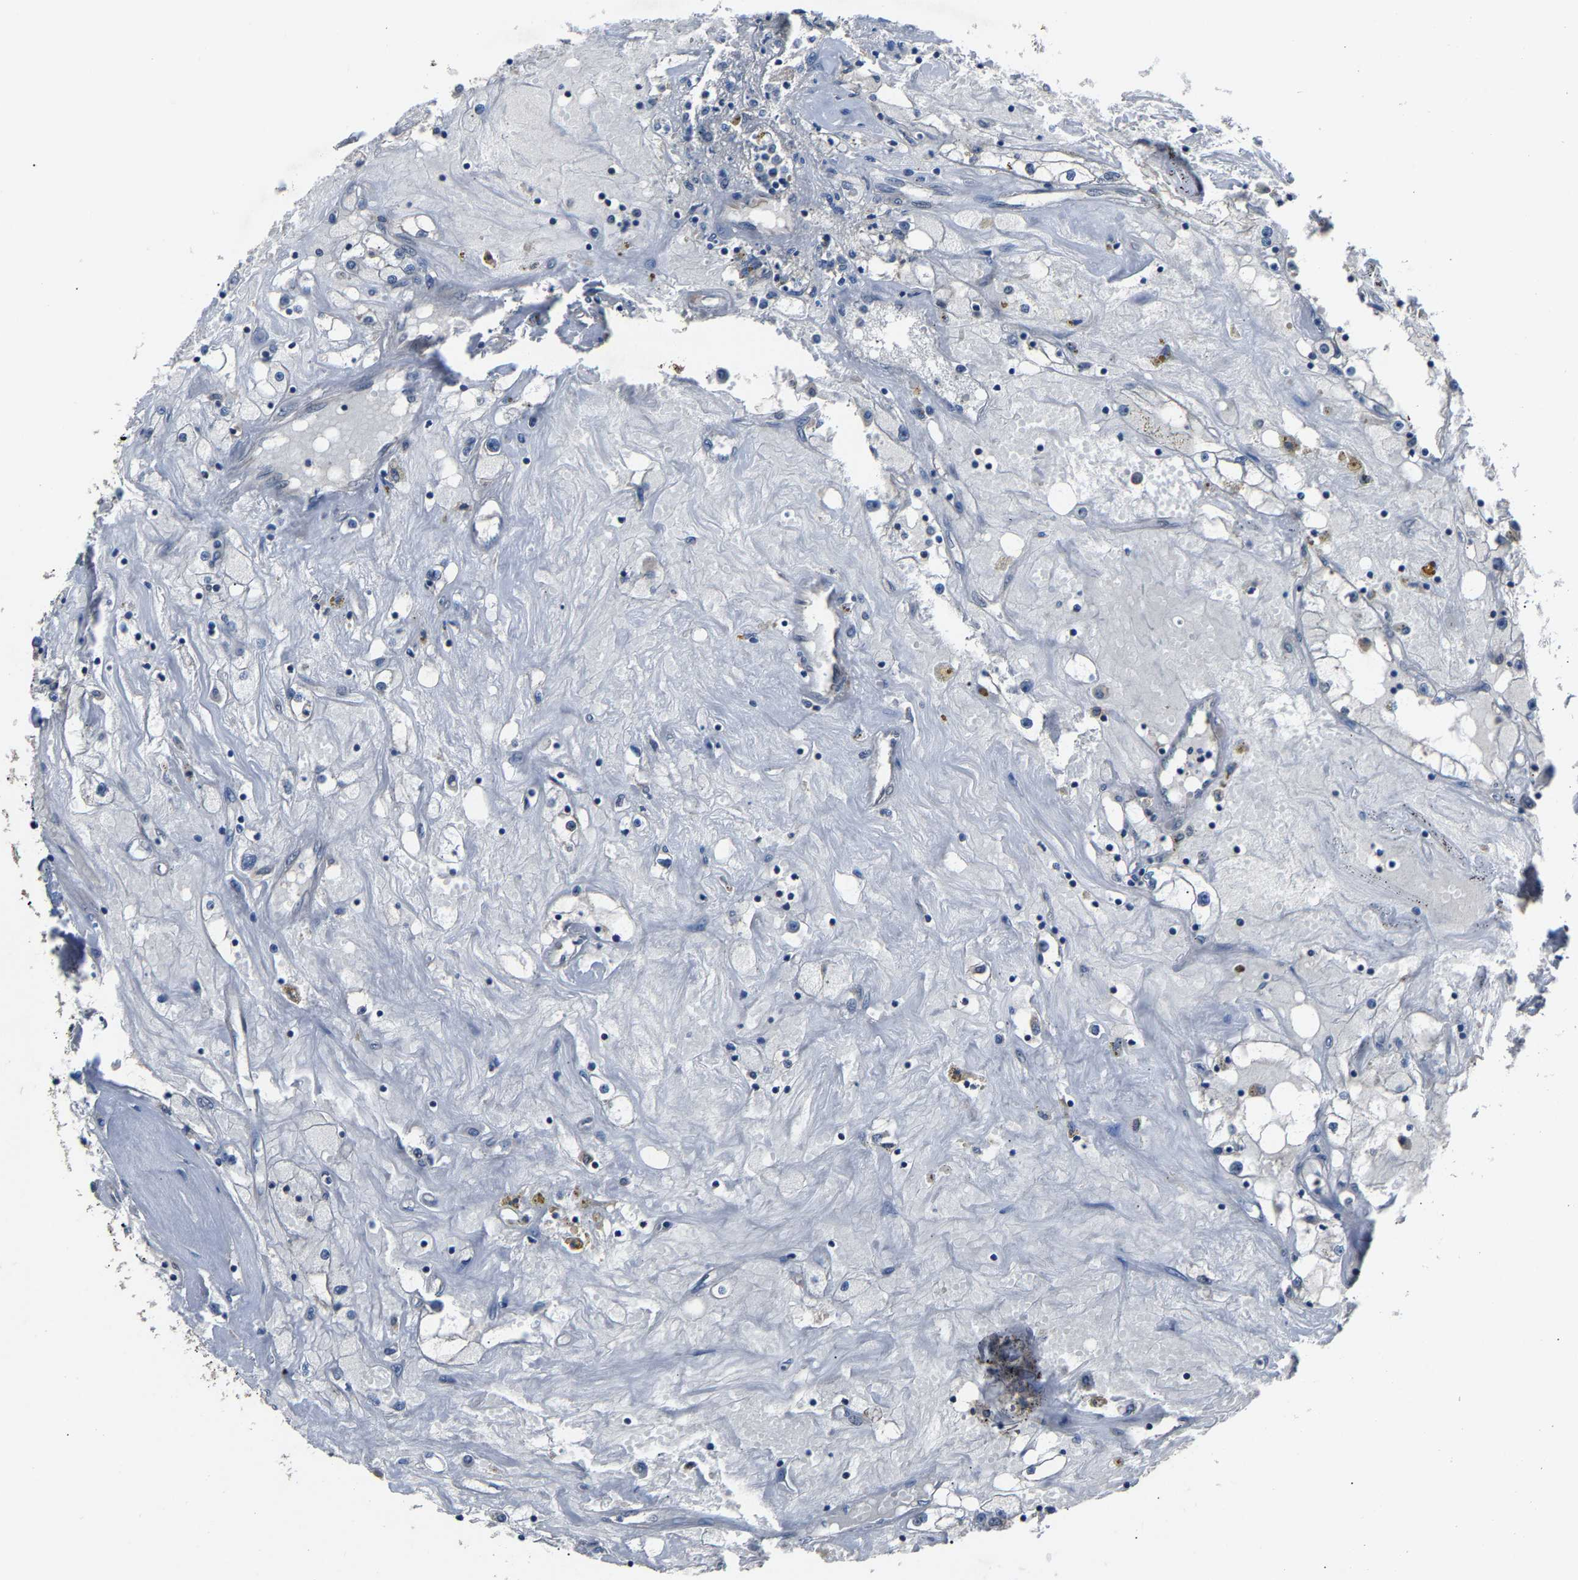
{"staining": {"intensity": "negative", "quantity": "none", "location": "none"}, "tissue": "renal cancer", "cell_type": "Tumor cells", "image_type": "cancer", "snomed": [{"axis": "morphology", "description": "Adenocarcinoma, NOS"}, {"axis": "topography", "description": "Kidney"}], "caption": "This is a image of immunohistochemistry staining of adenocarcinoma (renal), which shows no expression in tumor cells.", "gene": "ABCC9", "patient": {"sex": "male", "age": 56}}